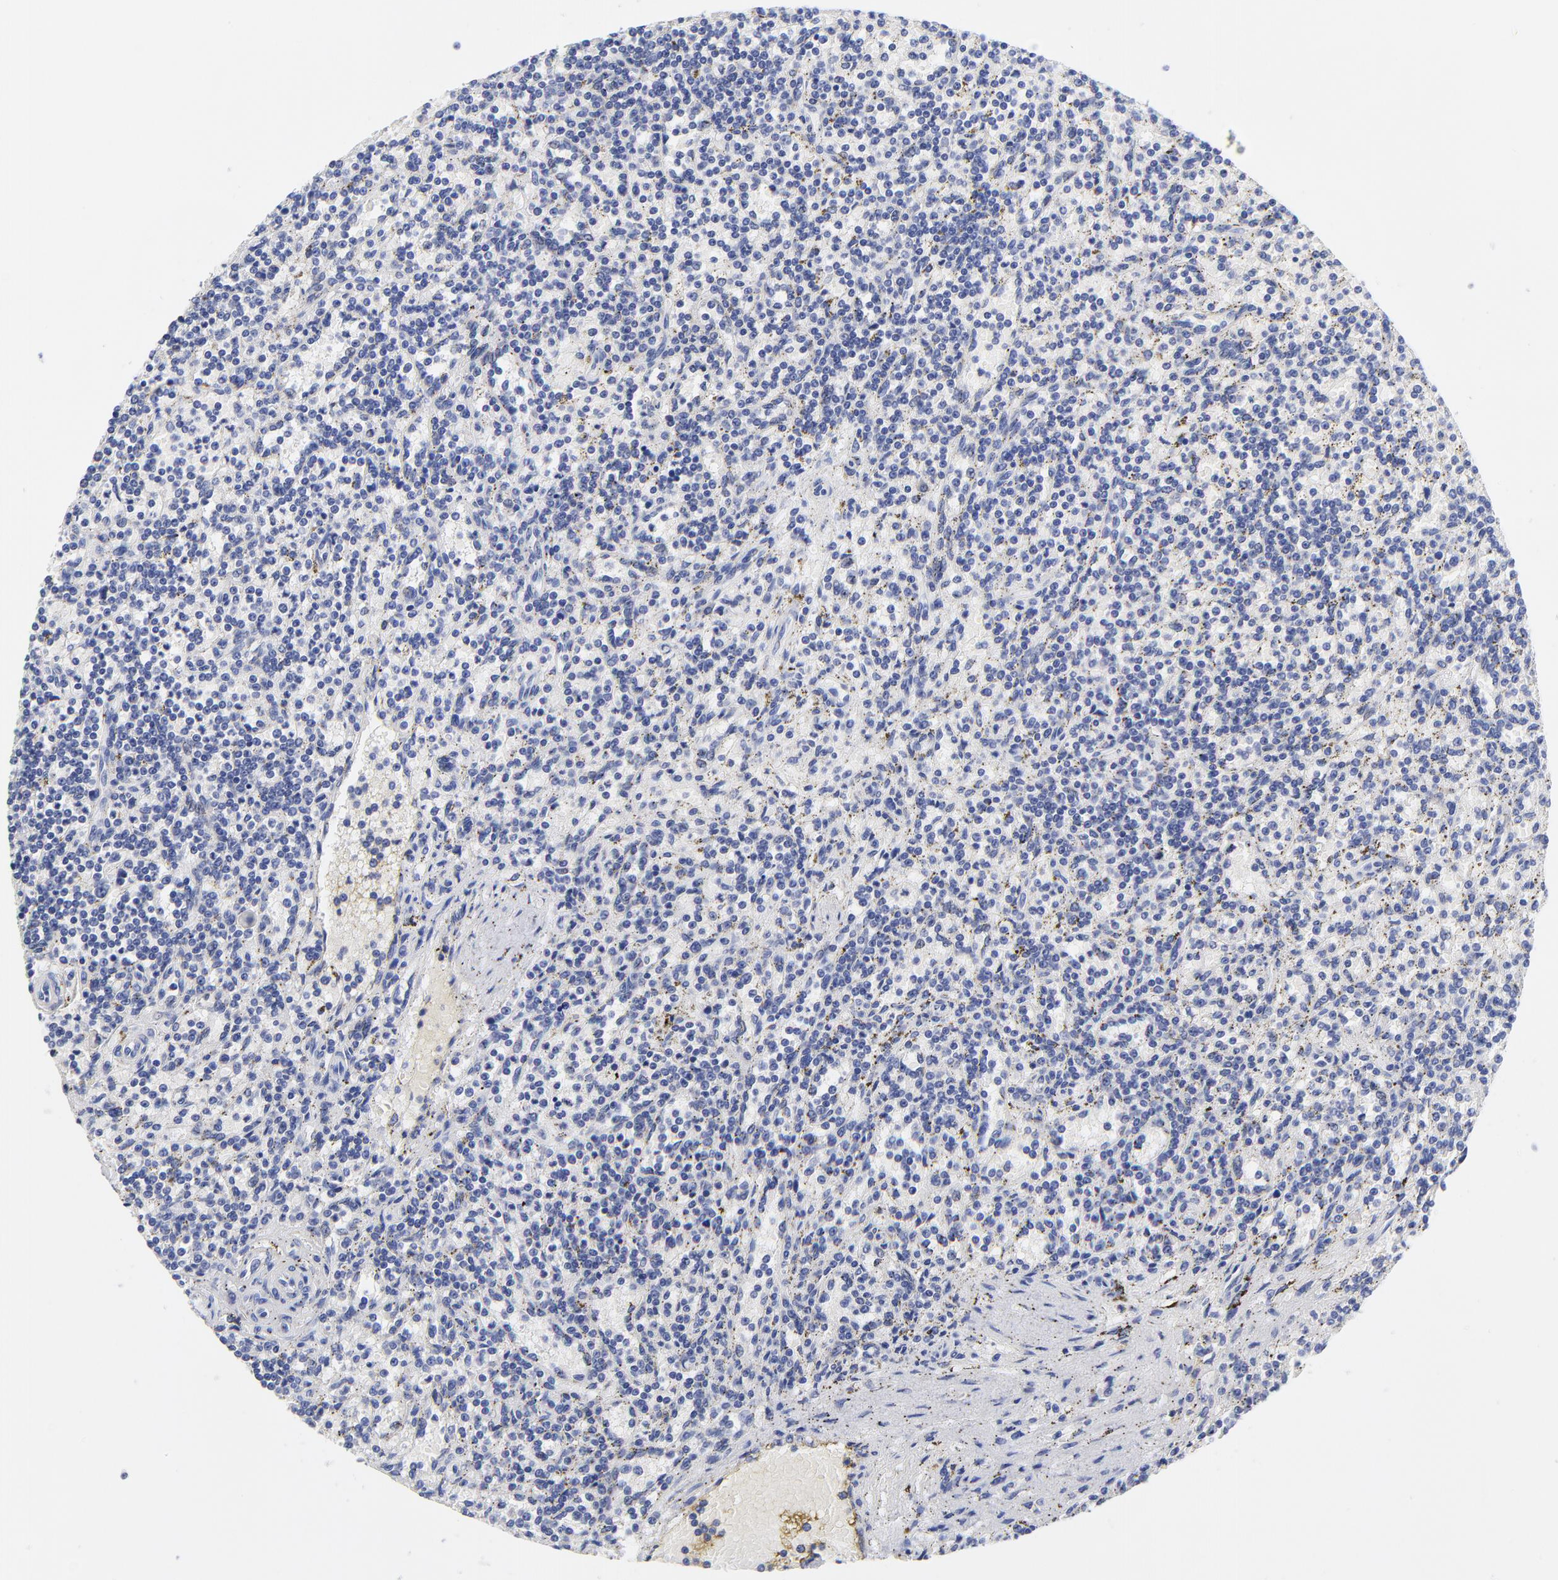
{"staining": {"intensity": "negative", "quantity": "none", "location": "none"}, "tissue": "lymphoma", "cell_type": "Tumor cells", "image_type": "cancer", "snomed": [{"axis": "morphology", "description": "Malignant lymphoma, non-Hodgkin's type, Low grade"}, {"axis": "topography", "description": "Spleen"}], "caption": "Protein analysis of low-grade malignant lymphoma, non-Hodgkin's type exhibits no significant positivity in tumor cells.", "gene": "LAX1", "patient": {"sex": "male", "age": 73}}